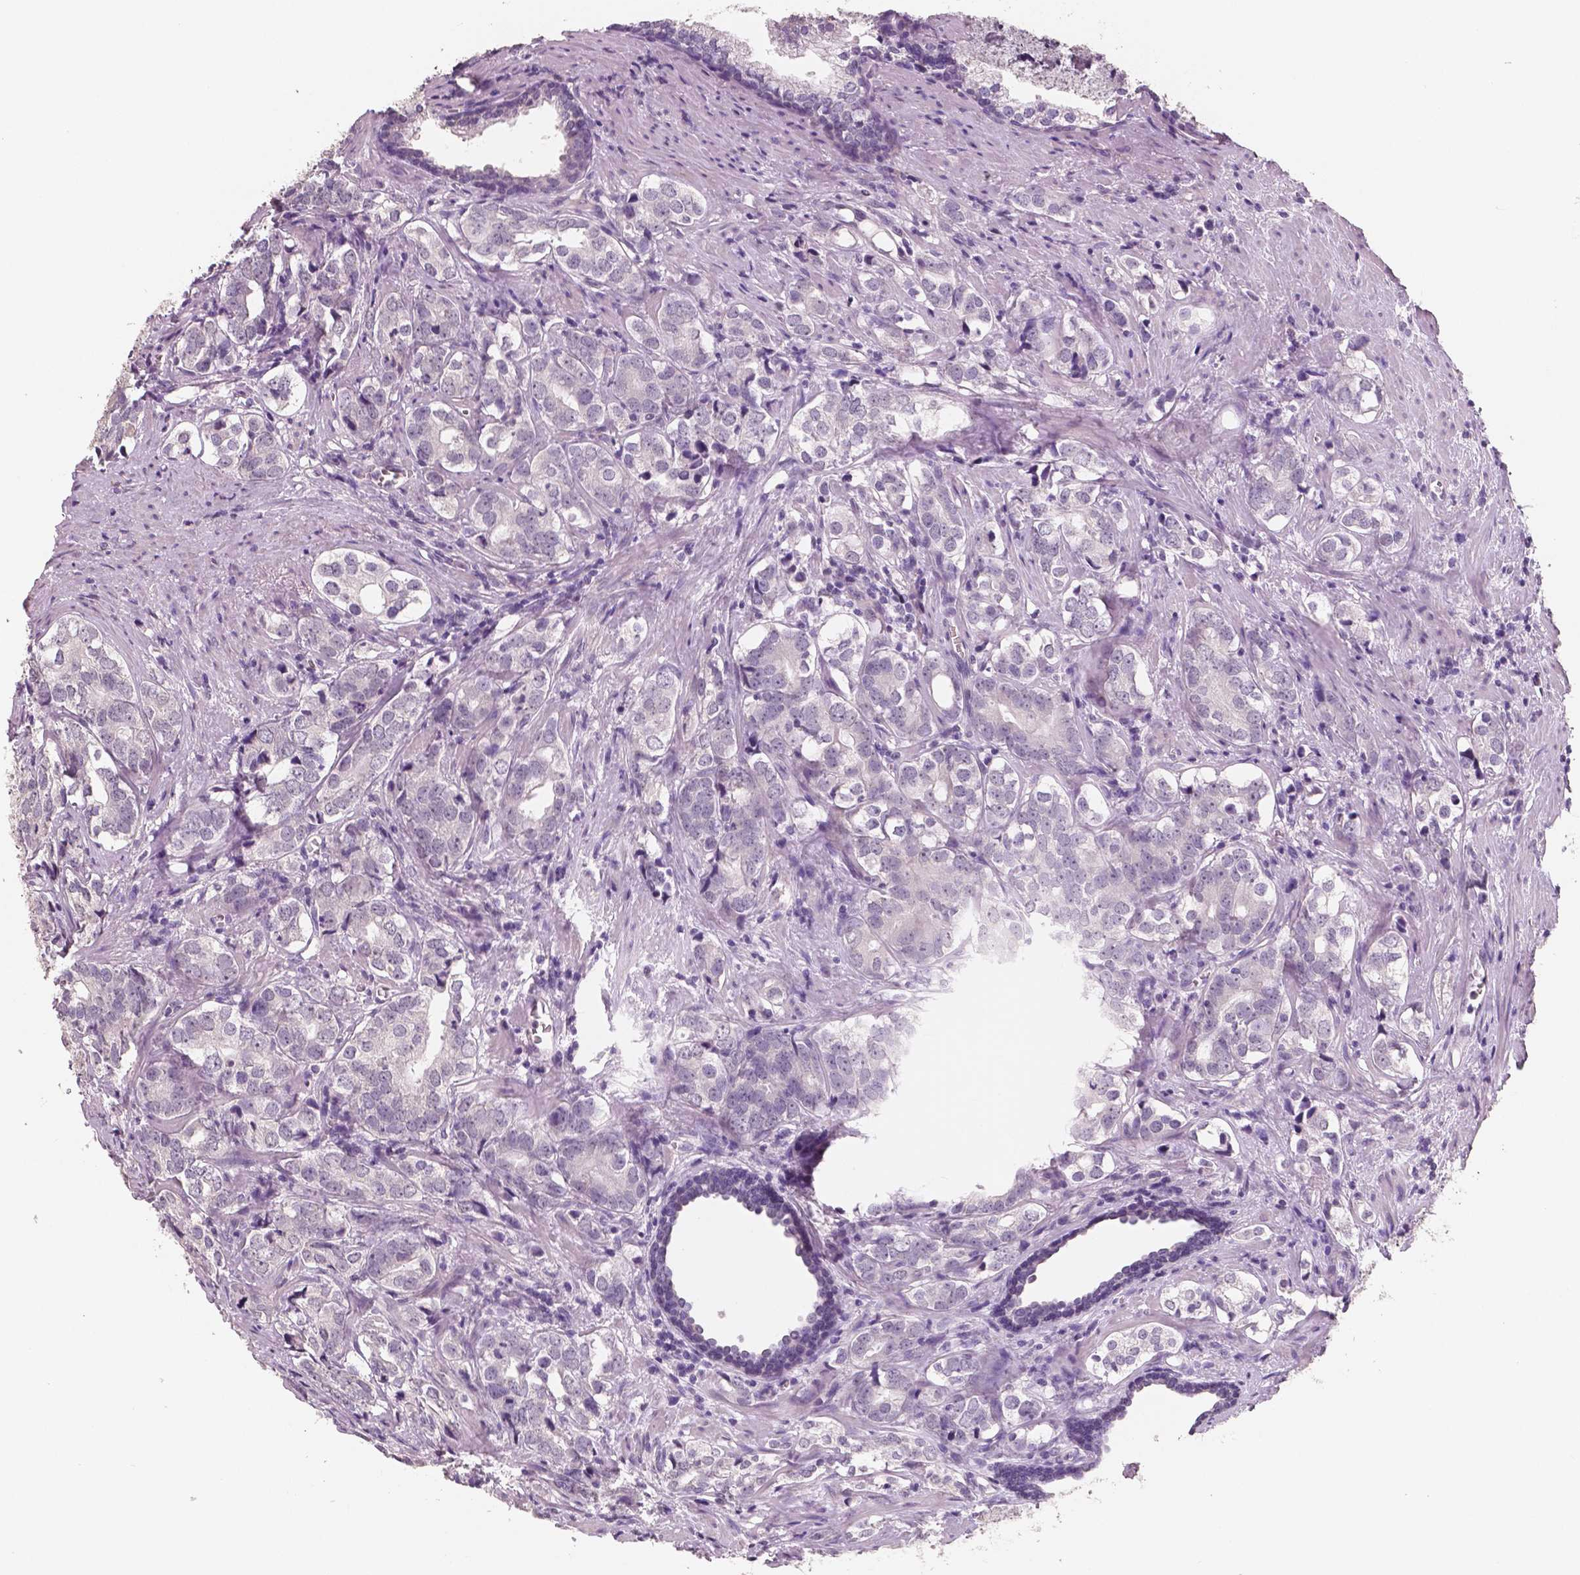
{"staining": {"intensity": "negative", "quantity": "none", "location": "none"}, "tissue": "prostate cancer", "cell_type": "Tumor cells", "image_type": "cancer", "snomed": [{"axis": "morphology", "description": "Adenocarcinoma, NOS"}, {"axis": "topography", "description": "Prostate and seminal vesicle, NOS"}], "caption": "Tumor cells are negative for brown protein staining in prostate adenocarcinoma.", "gene": "NECAB1", "patient": {"sex": "male", "age": 63}}